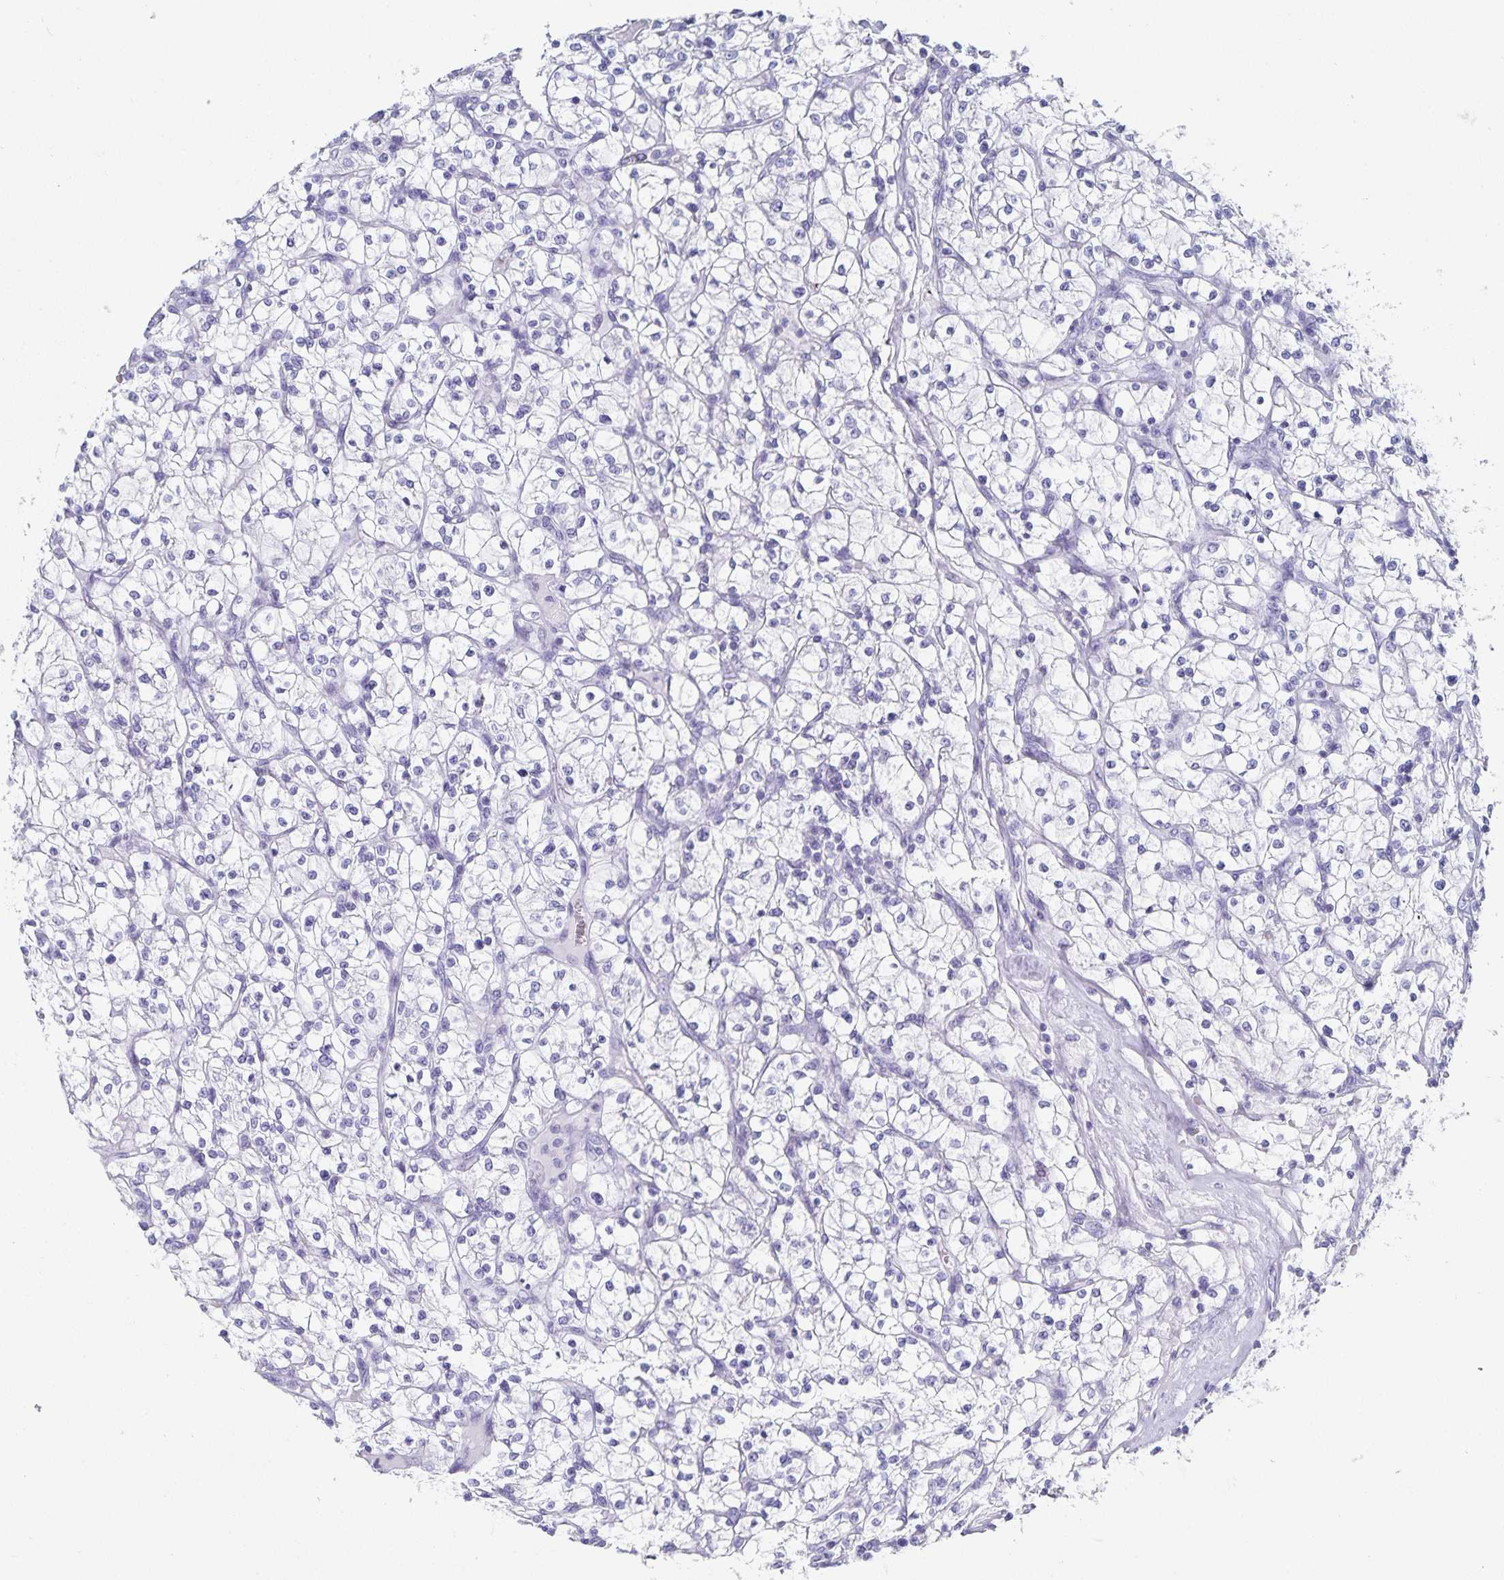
{"staining": {"intensity": "negative", "quantity": "none", "location": "none"}, "tissue": "renal cancer", "cell_type": "Tumor cells", "image_type": "cancer", "snomed": [{"axis": "morphology", "description": "Adenocarcinoma, NOS"}, {"axis": "topography", "description": "Kidney"}], "caption": "Human renal cancer stained for a protein using IHC reveals no positivity in tumor cells.", "gene": "C19orf73", "patient": {"sex": "female", "age": 64}}